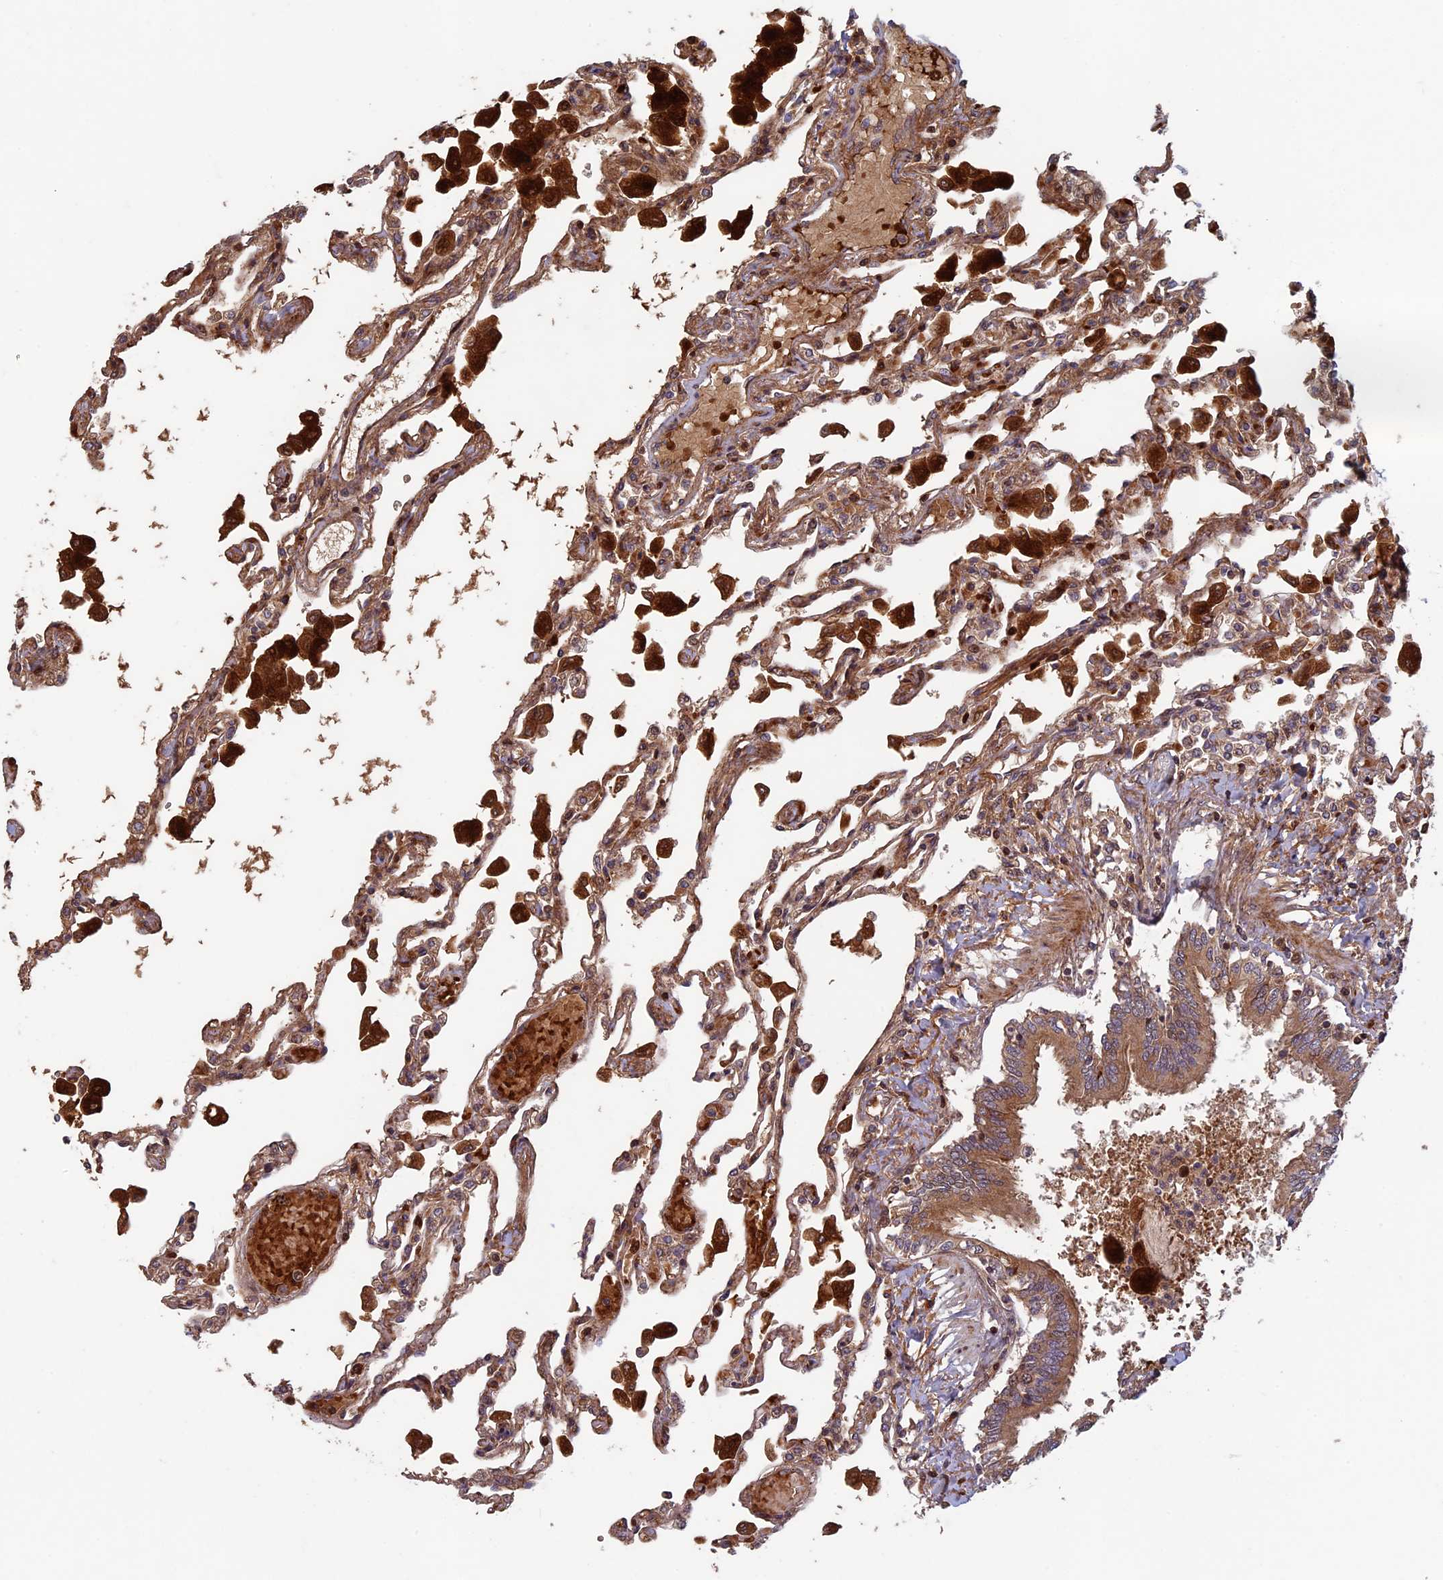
{"staining": {"intensity": "moderate", "quantity": ">75%", "location": "cytoplasmic/membranous"}, "tissue": "lung", "cell_type": "Alveolar cells", "image_type": "normal", "snomed": [{"axis": "morphology", "description": "Normal tissue, NOS"}, {"axis": "topography", "description": "Bronchus"}, {"axis": "topography", "description": "Lung"}], "caption": "A histopathology image showing moderate cytoplasmic/membranous expression in approximately >75% of alveolar cells in benign lung, as visualized by brown immunohistochemical staining.", "gene": "RCCD1", "patient": {"sex": "female", "age": 49}}